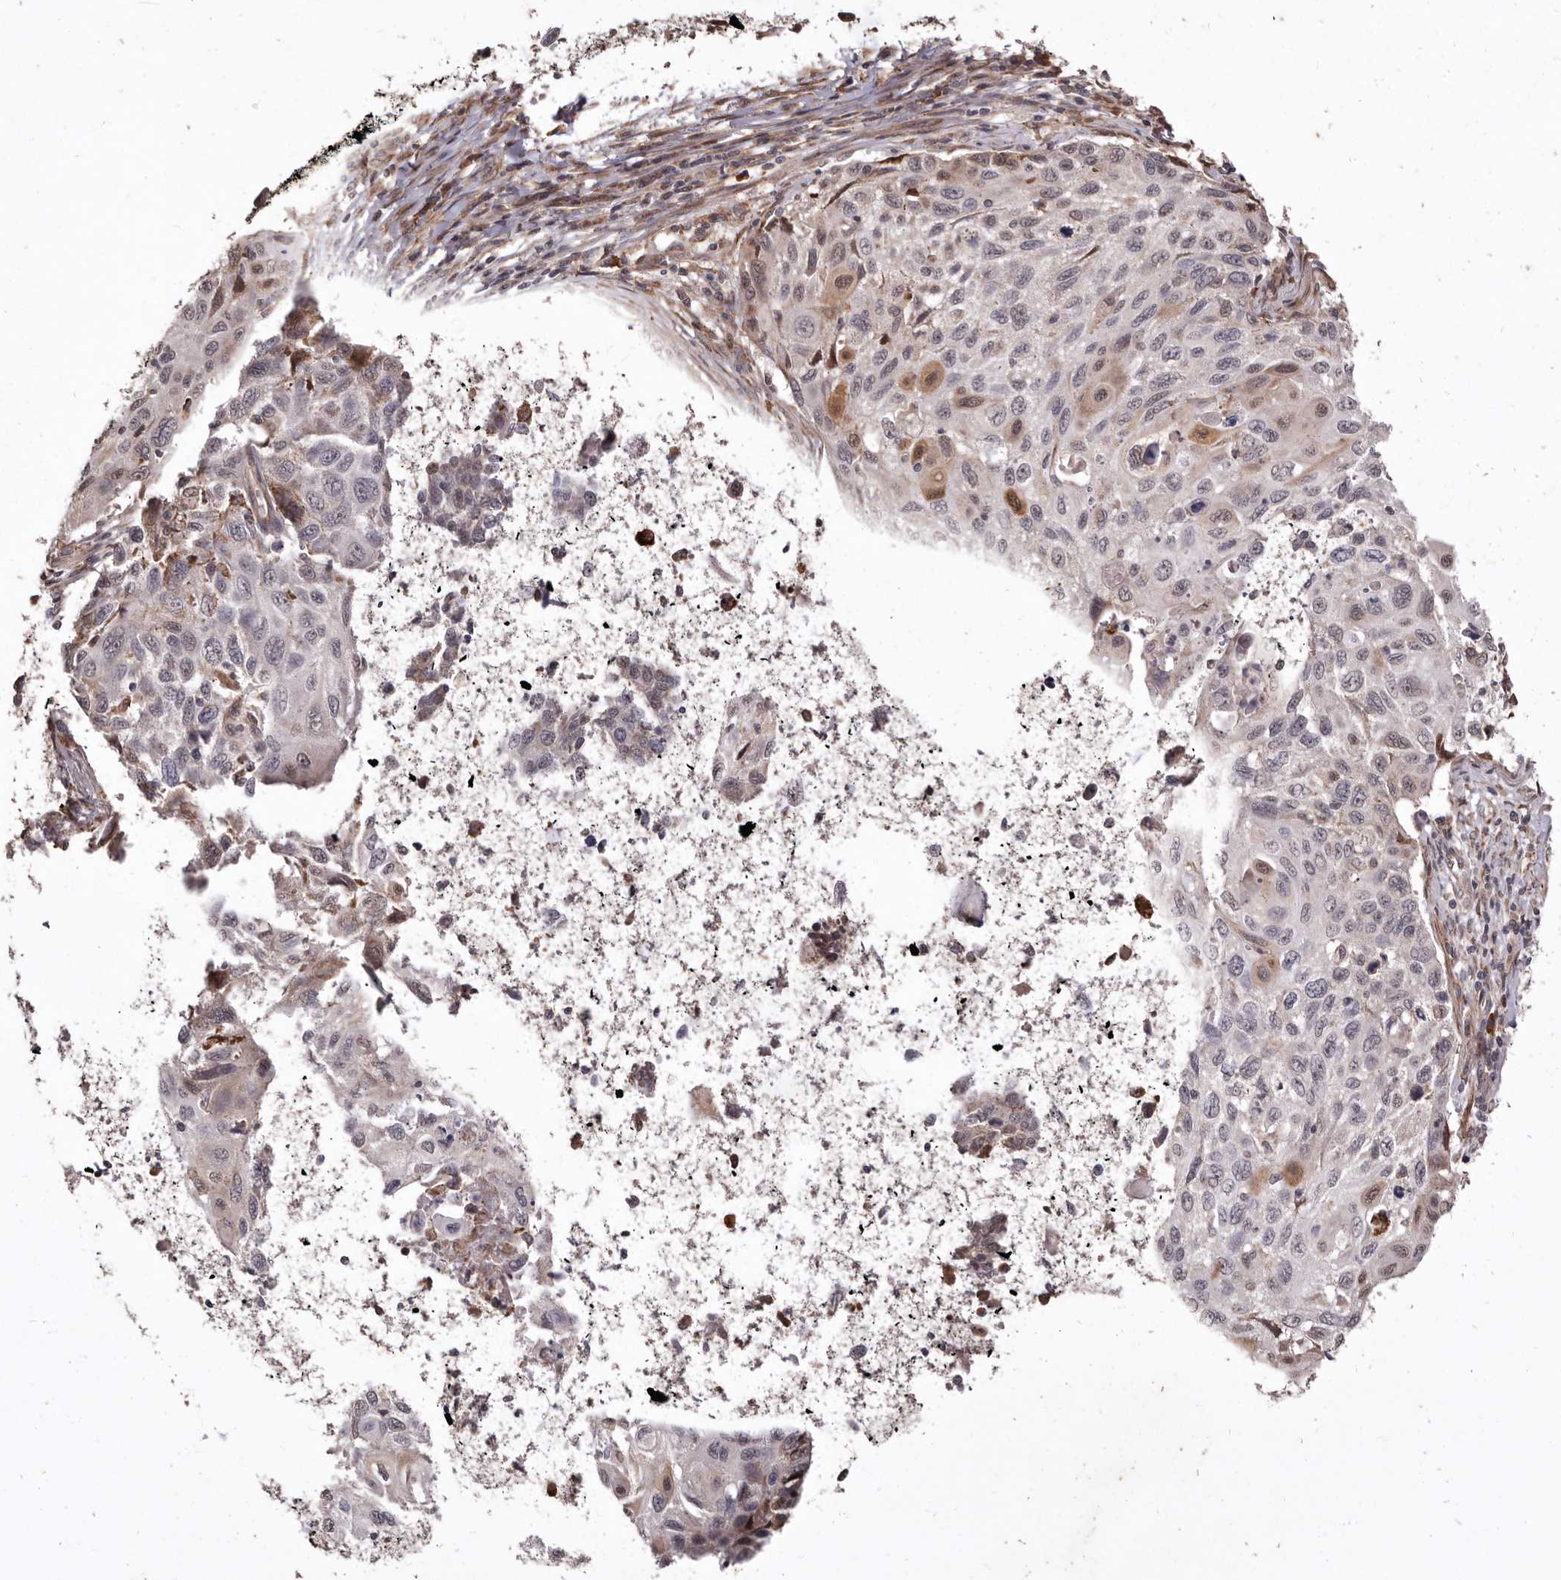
{"staining": {"intensity": "weak", "quantity": "<25%", "location": "cytoplasmic/membranous,nuclear"}, "tissue": "cervical cancer", "cell_type": "Tumor cells", "image_type": "cancer", "snomed": [{"axis": "morphology", "description": "Squamous cell carcinoma, NOS"}, {"axis": "topography", "description": "Cervix"}], "caption": "Immunohistochemistry (IHC) image of human cervical cancer (squamous cell carcinoma) stained for a protein (brown), which exhibits no expression in tumor cells. (DAB (3,3'-diaminobenzidine) immunohistochemistry, high magnification).", "gene": "RRM2B", "patient": {"sex": "female", "age": 70}}